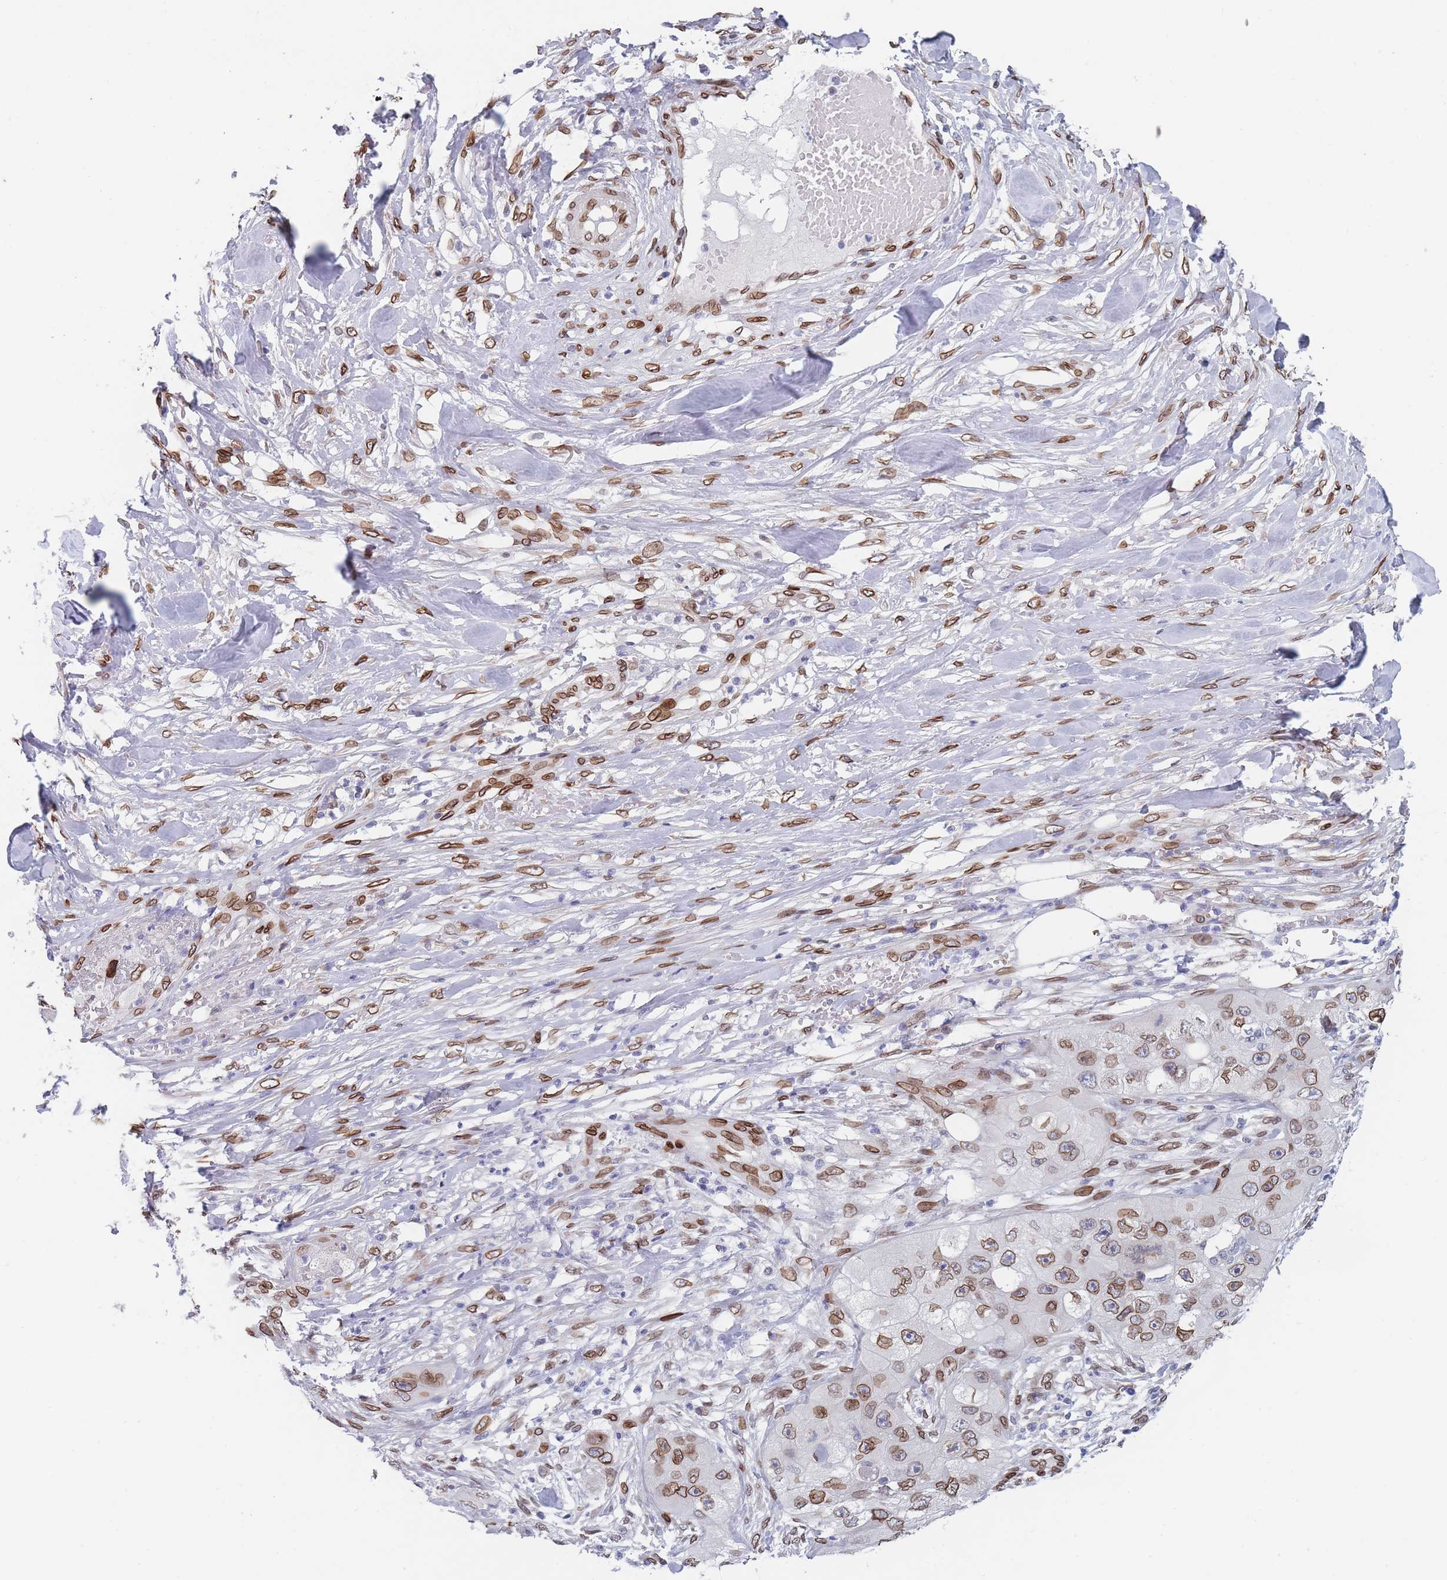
{"staining": {"intensity": "moderate", "quantity": ">75%", "location": "cytoplasmic/membranous,nuclear"}, "tissue": "skin cancer", "cell_type": "Tumor cells", "image_type": "cancer", "snomed": [{"axis": "morphology", "description": "Squamous cell carcinoma, NOS"}, {"axis": "topography", "description": "Skin"}, {"axis": "topography", "description": "Subcutis"}], "caption": "The immunohistochemical stain labels moderate cytoplasmic/membranous and nuclear expression in tumor cells of skin cancer tissue. The staining was performed using DAB (3,3'-diaminobenzidine) to visualize the protein expression in brown, while the nuclei were stained in blue with hematoxylin (Magnification: 20x).", "gene": "ZBTB1", "patient": {"sex": "male", "age": 73}}